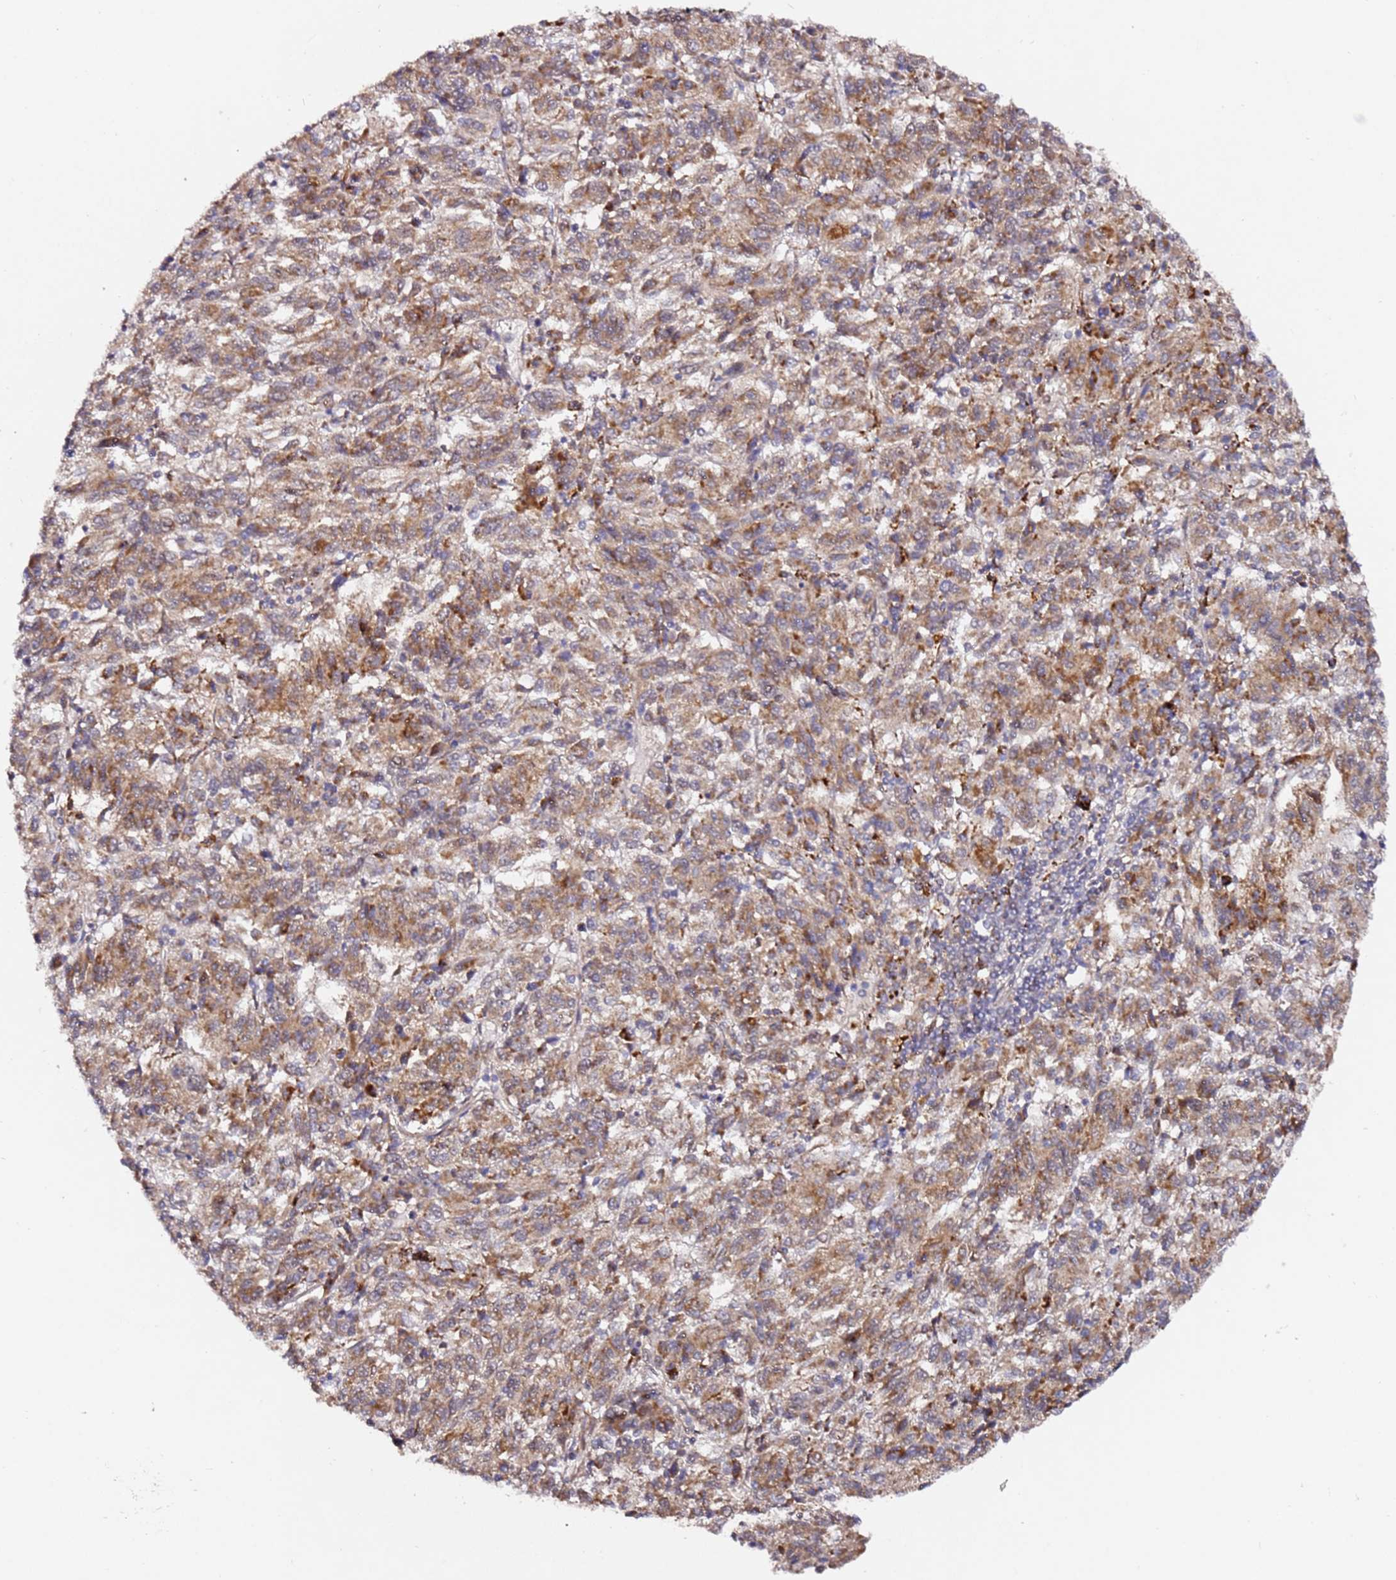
{"staining": {"intensity": "moderate", "quantity": ">75%", "location": "cytoplasmic/membranous"}, "tissue": "melanoma", "cell_type": "Tumor cells", "image_type": "cancer", "snomed": [{"axis": "morphology", "description": "Malignant melanoma, Metastatic site"}, {"axis": "topography", "description": "Lung"}], "caption": "A brown stain highlights moderate cytoplasmic/membranous positivity of a protein in human melanoma tumor cells.", "gene": "ALG11", "patient": {"sex": "male", "age": 64}}